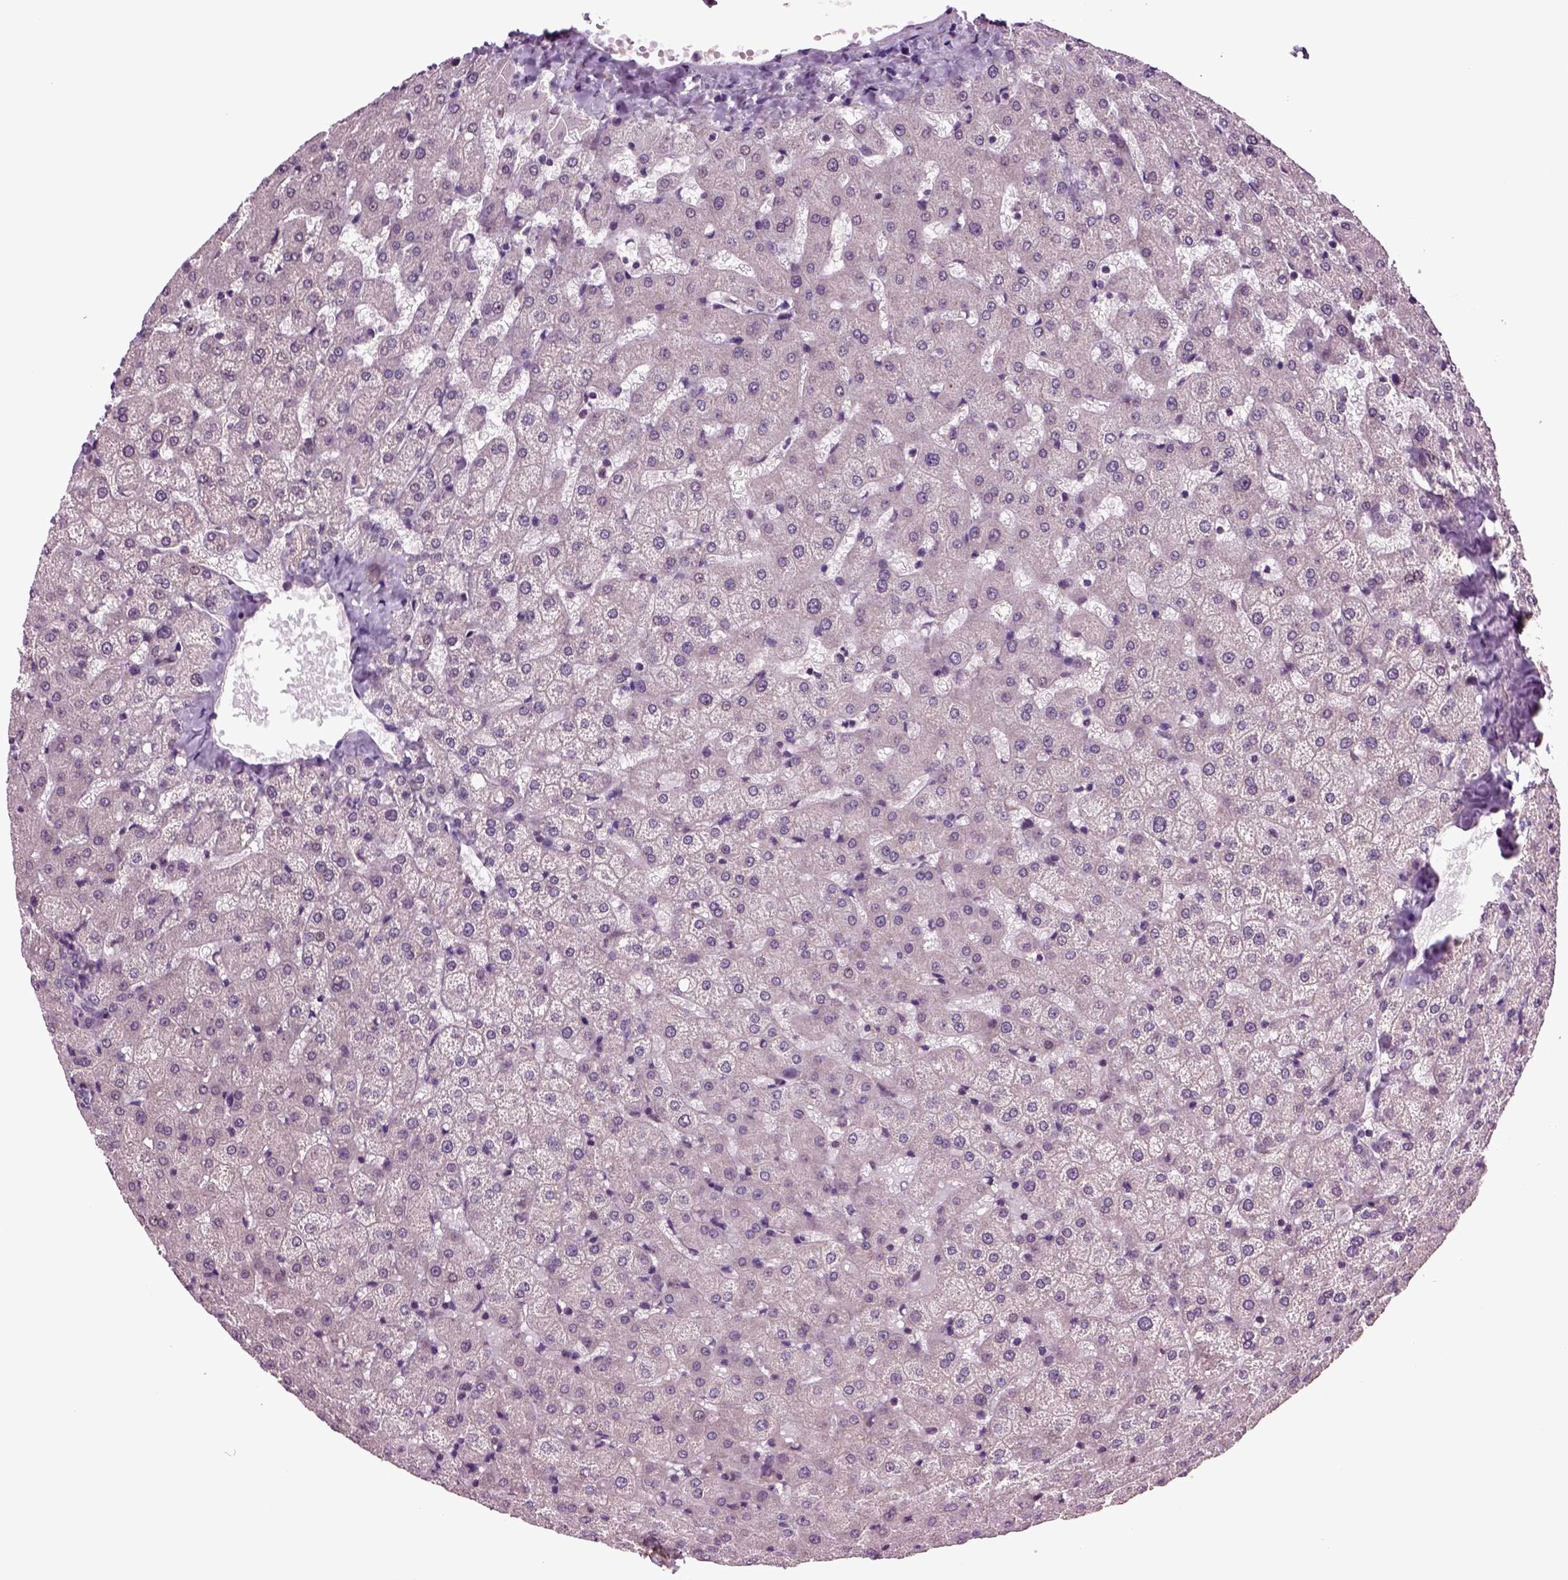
{"staining": {"intensity": "negative", "quantity": "none", "location": "none"}, "tissue": "liver", "cell_type": "Cholangiocytes", "image_type": "normal", "snomed": [{"axis": "morphology", "description": "Normal tissue, NOS"}, {"axis": "topography", "description": "Liver"}], "caption": "This is a image of immunohistochemistry staining of benign liver, which shows no expression in cholangiocytes. (Brightfield microscopy of DAB (3,3'-diaminobenzidine) immunohistochemistry (IHC) at high magnification).", "gene": "HAGHL", "patient": {"sex": "female", "age": 50}}